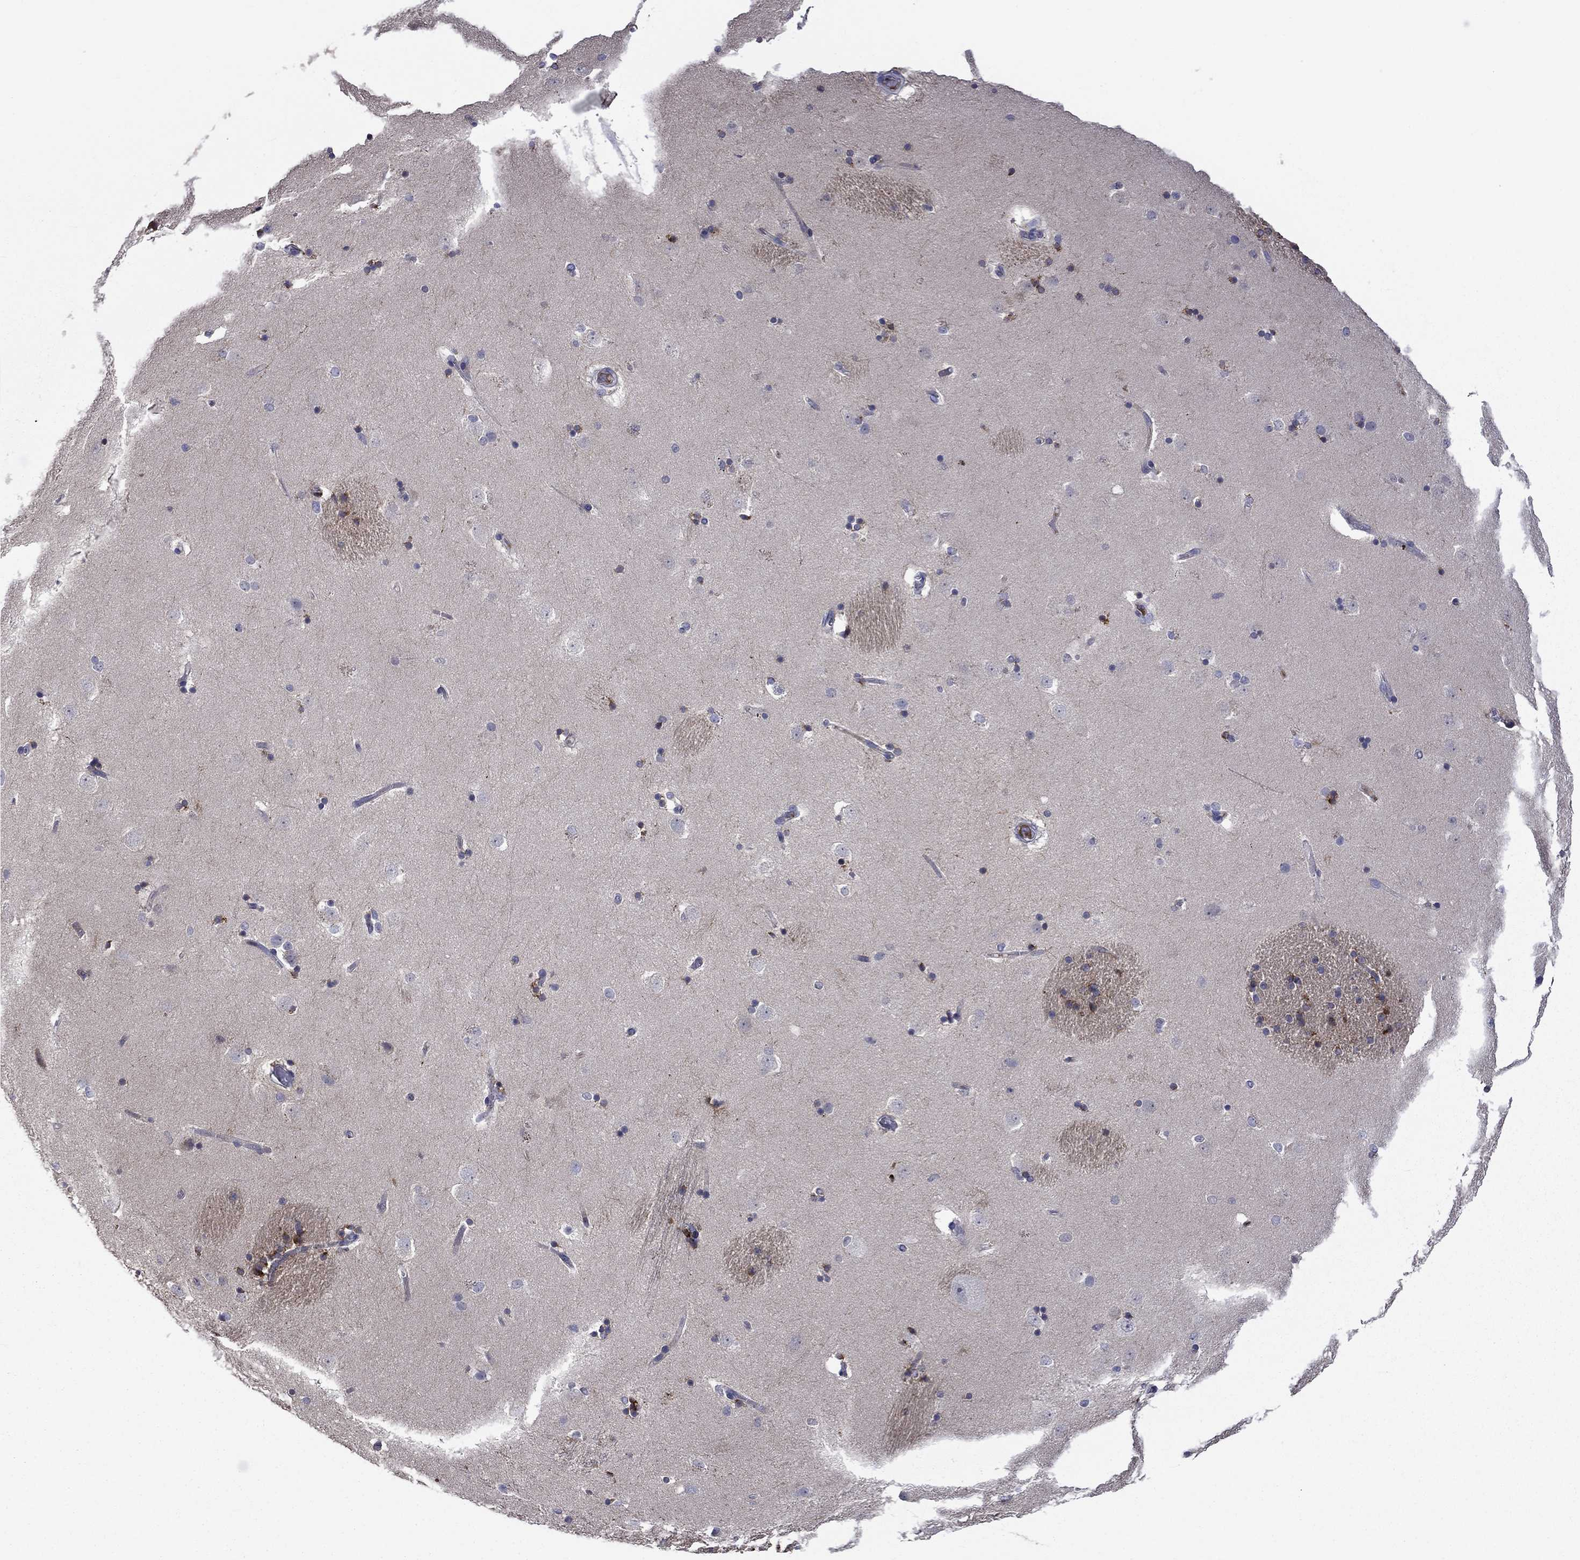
{"staining": {"intensity": "moderate", "quantity": "<25%", "location": "cytoplasmic/membranous"}, "tissue": "caudate", "cell_type": "Glial cells", "image_type": "normal", "snomed": [{"axis": "morphology", "description": "Normal tissue, NOS"}, {"axis": "topography", "description": "Lateral ventricle wall"}], "caption": "High-power microscopy captured an immunohistochemistry (IHC) micrograph of benign caudate, revealing moderate cytoplasmic/membranous expression in about <25% of glial cells.", "gene": "CNDP1", "patient": {"sex": "male", "age": 51}}